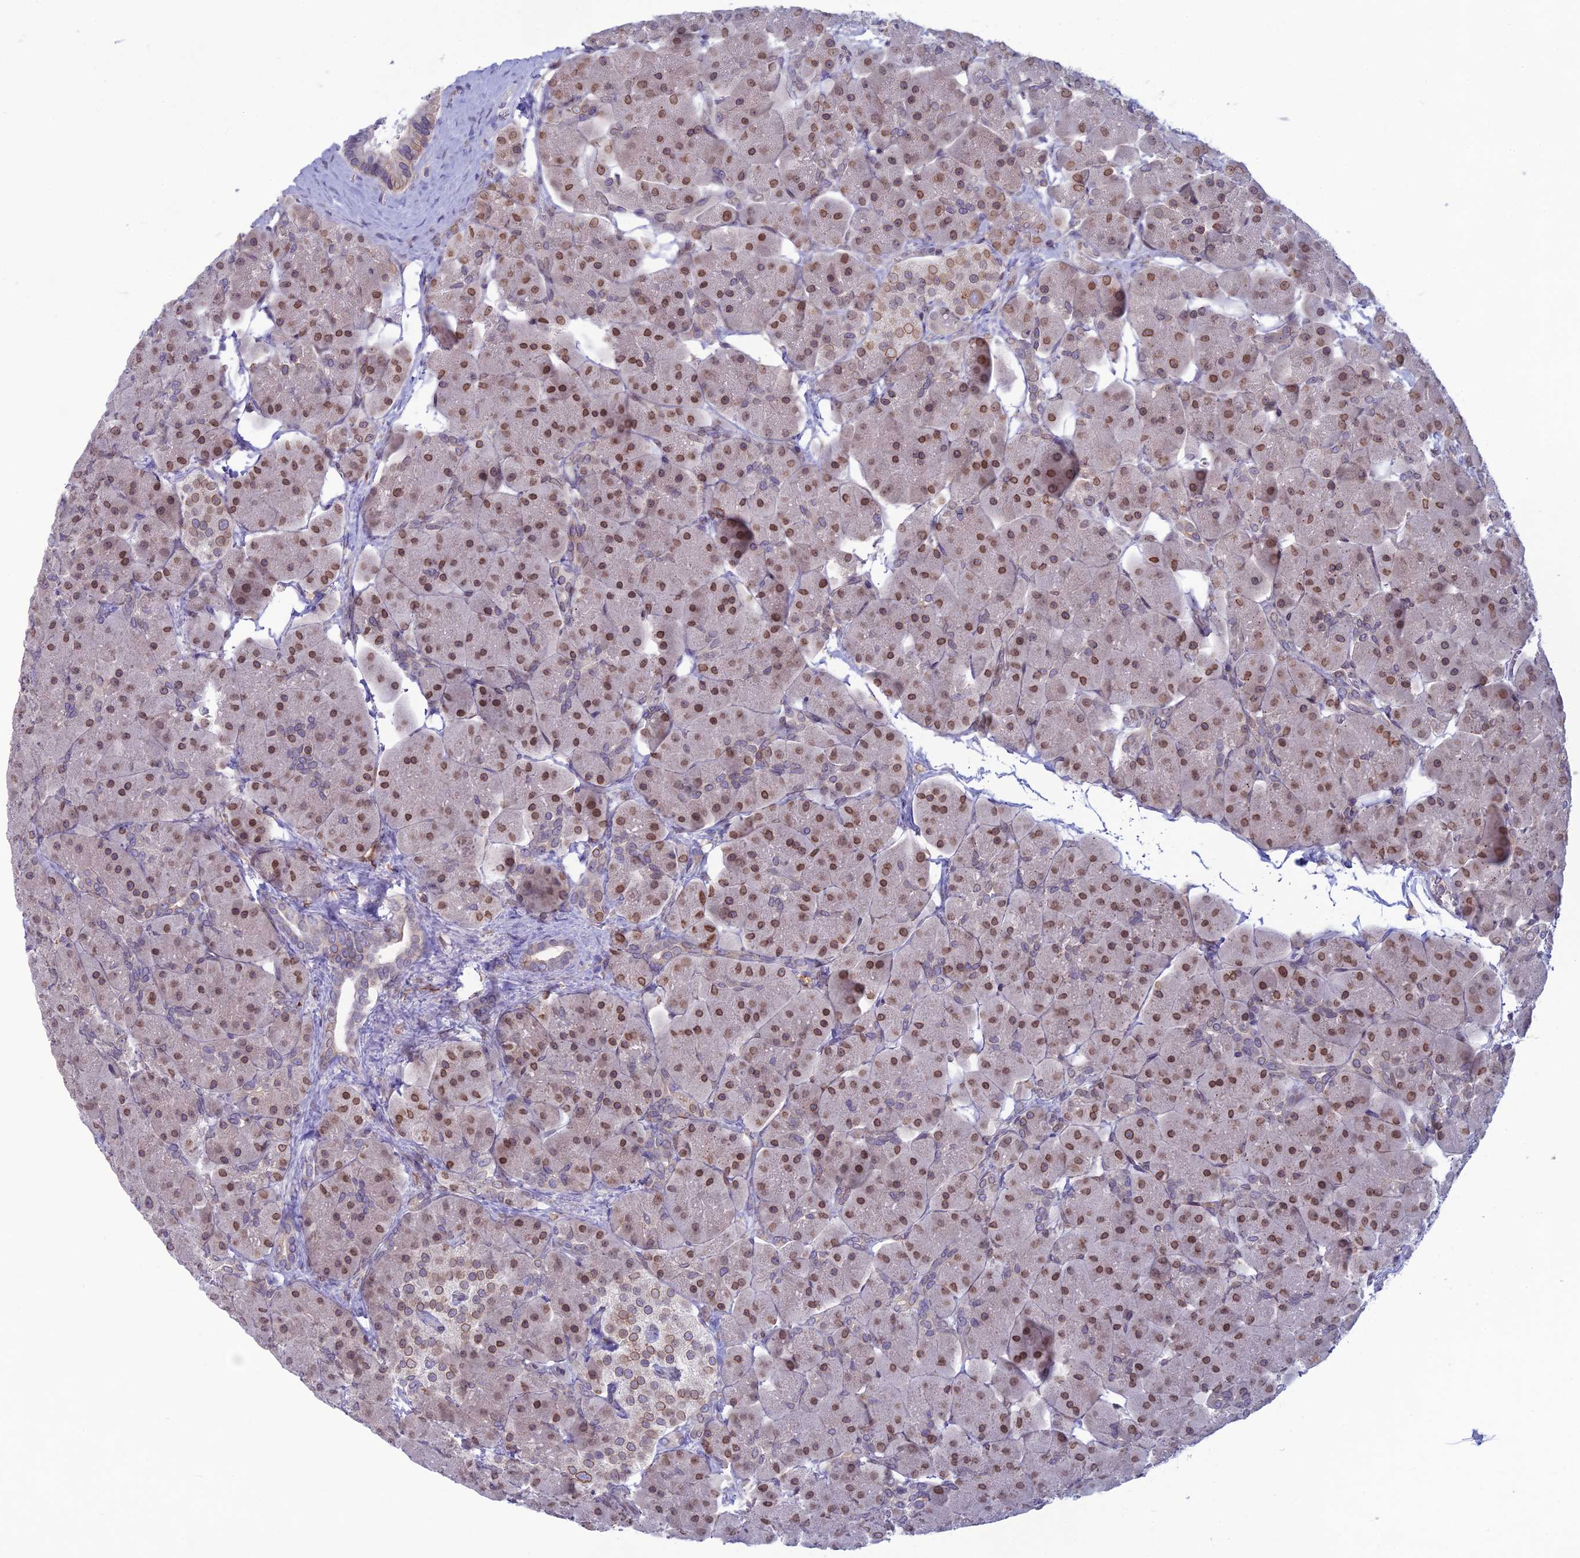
{"staining": {"intensity": "moderate", "quantity": ">75%", "location": "cytoplasmic/membranous,nuclear"}, "tissue": "pancreas", "cell_type": "Exocrine glandular cells", "image_type": "normal", "snomed": [{"axis": "morphology", "description": "Normal tissue, NOS"}, {"axis": "topography", "description": "Pancreas"}], "caption": "A histopathology image of pancreas stained for a protein demonstrates moderate cytoplasmic/membranous,nuclear brown staining in exocrine glandular cells.", "gene": "WDR46", "patient": {"sex": "male", "age": 66}}